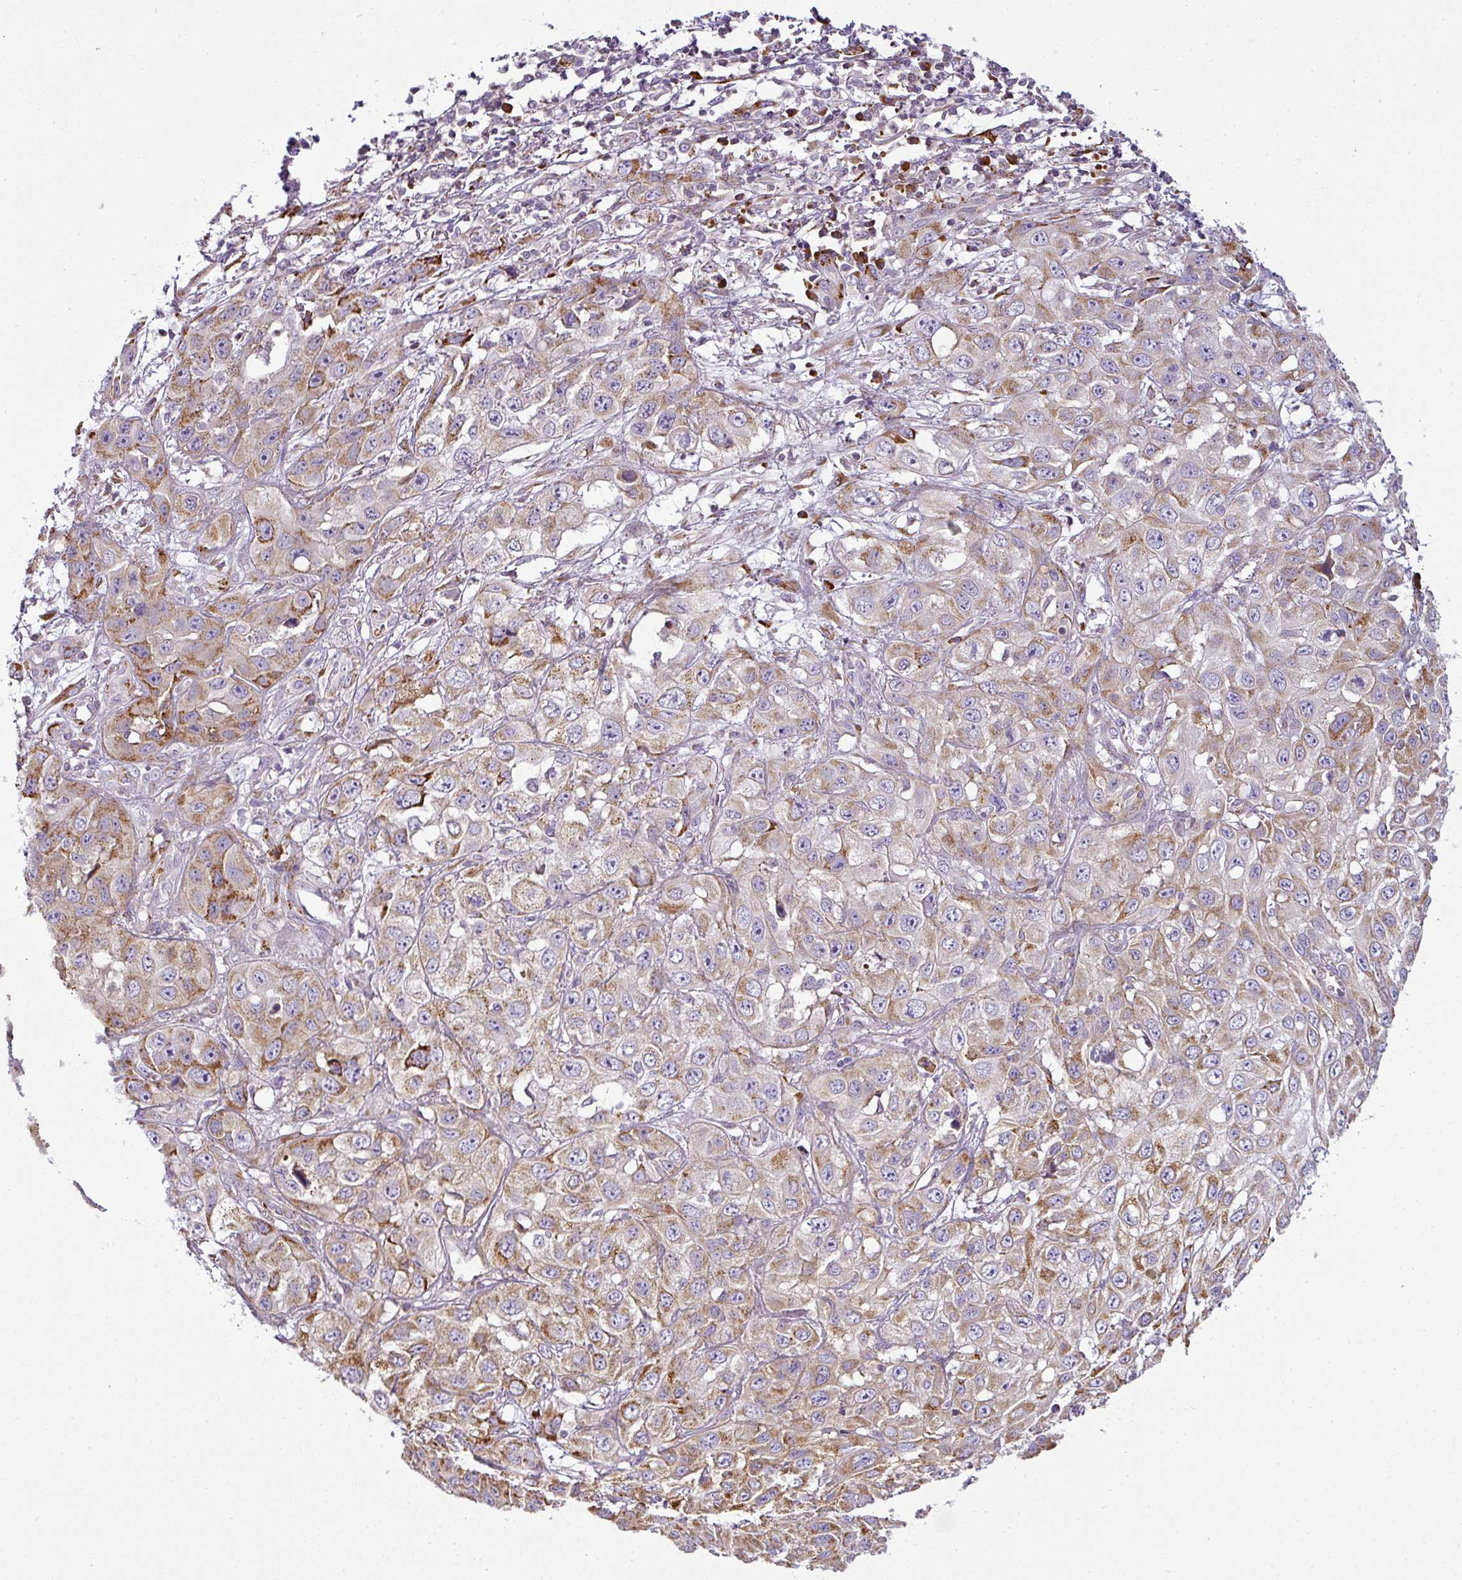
{"staining": {"intensity": "moderate", "quantity": "25%-75%", "location": "cytoplasmic/membranous"}, "tissue": "skin cancer", "cell_type": "Tumor cells", "image_type": "cancer", "snomed": [{"axis": "morphology", "description": "Squamous cell carcinoma, NOS"}, {"axis": "topography", "description": "Skin"}, {"axis": "topography", "description": "Vulva"}], "caption": "Squamous cell carcinoma (skin) stained with a brown dye displays moderate cytoplasmic/membranous positive staining in approximately 25%-75% of tumor cells.", "gene": "ANKRD18A", "patient": {"sex": "female", "age": 71}}